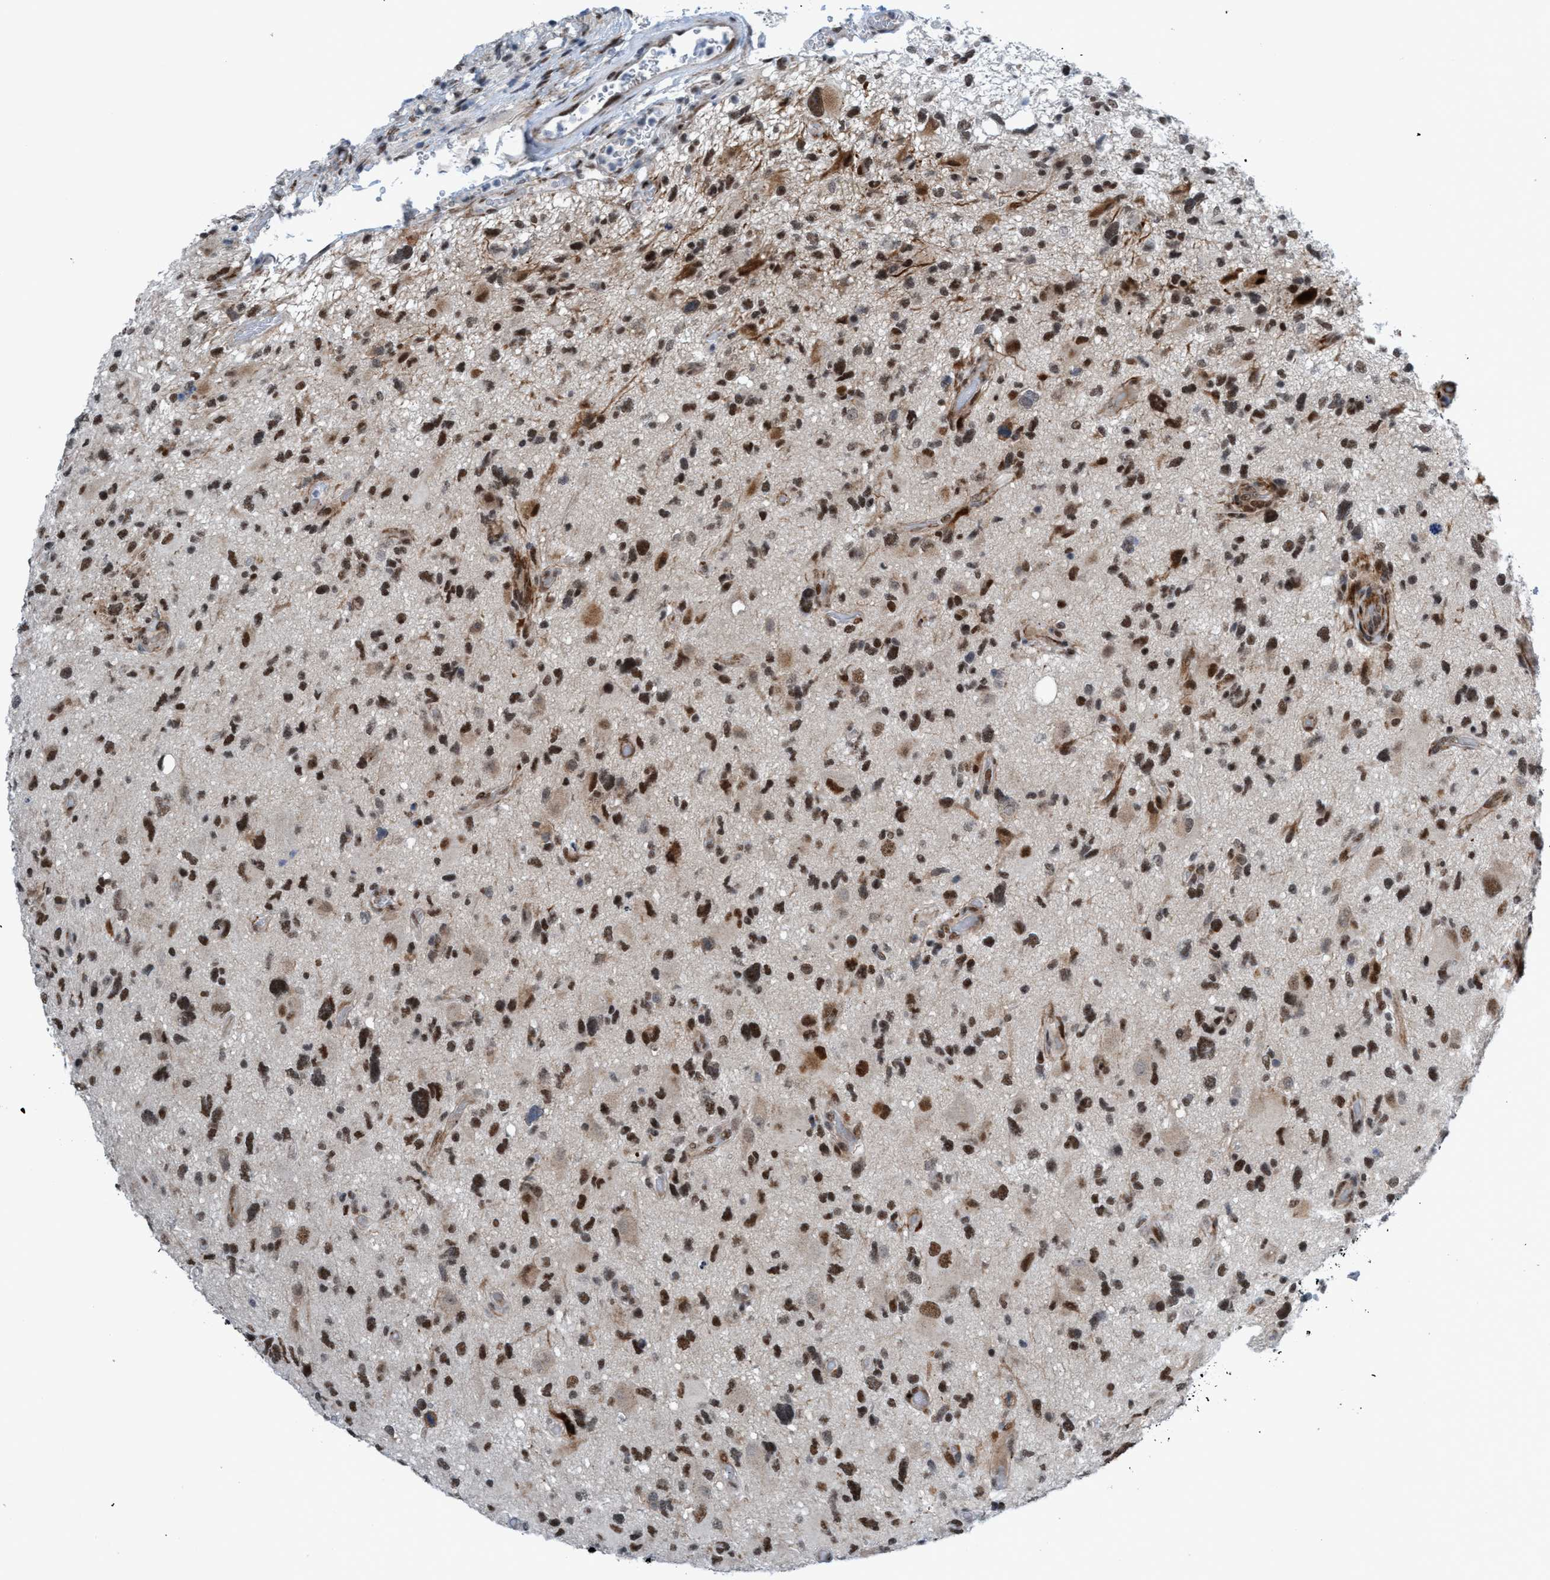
{"staining": {"intensity": "strong", "quantity": ">75%", "location": "nuclear"}, "tissue": "glioma", "cell_type": "Tumor cells", "image_type": "cancer", "snomed": [{"axis": "morphology", "description": "Glioma, malignant, High grade"}, {"axis": "topography", "description": "Brain"}], "caption": "Immunohistochemistry (IHC) micrograph of human high-grade glioma (malignant) stained for a protein (brown), which displays high levels of strong nuclear staining in approximately >75% of tumor cells.", "gene": "CWC27", "patient": {"sex": "male", "age": 33}}